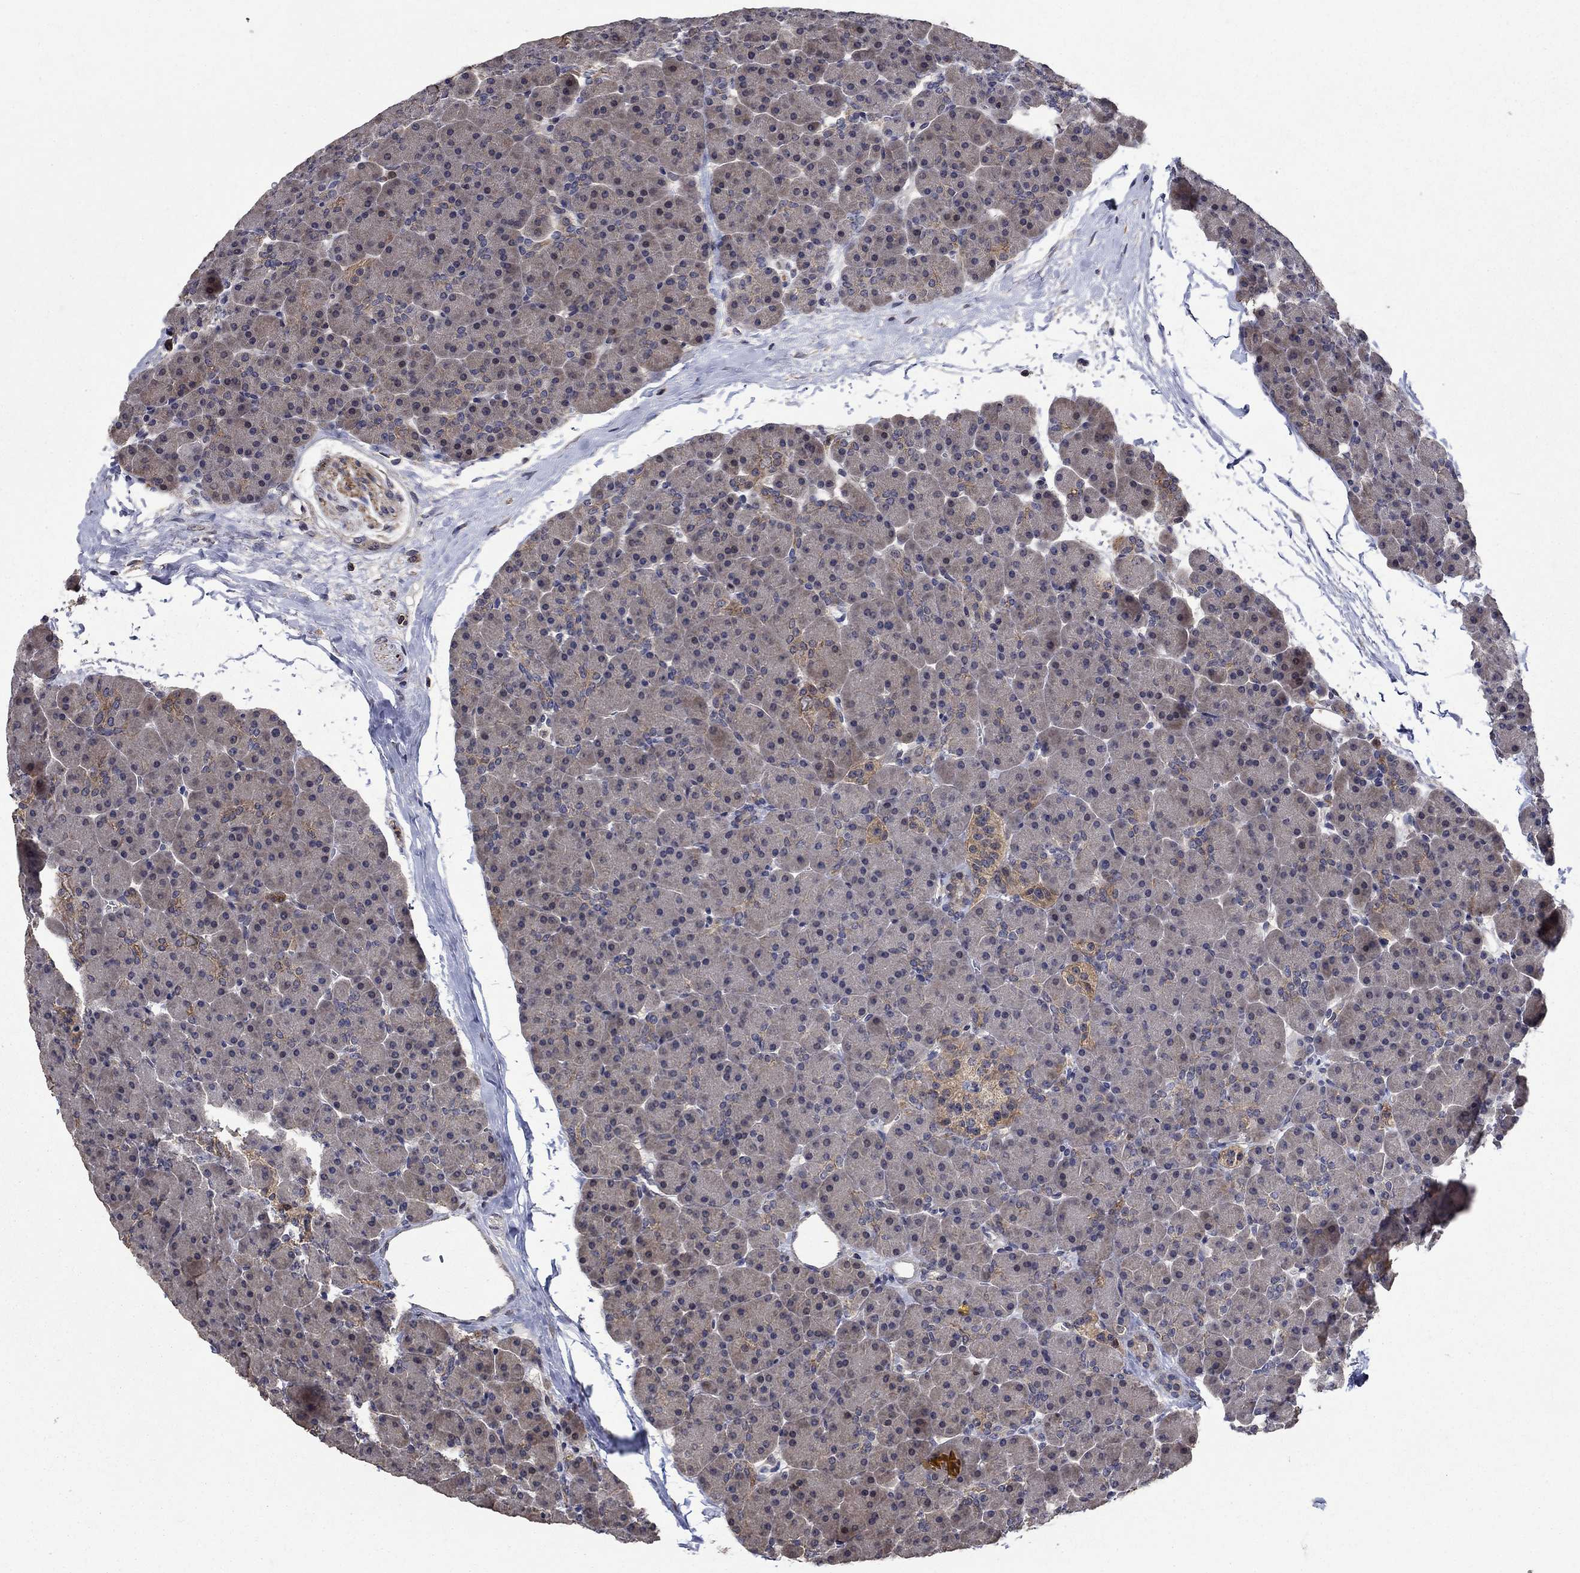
{"staining": {"intensity": "negative", "quantity": "none", "location": "none"}, "tissue": "pancreas", "cell_type": "Exocrine glandular cells", "image_type": "normal", "snomed": [{"axis": "morphology", "description": "Normal tissue, NOS"}, {"axis": "topography", "description": "Pancreas"}], "caption": "This is an IHC image of benign human pancreas. There is no expression in exocrine glandular cells.", "gene": "DVL1", "patient": {"sex": "female", "age": 44}}